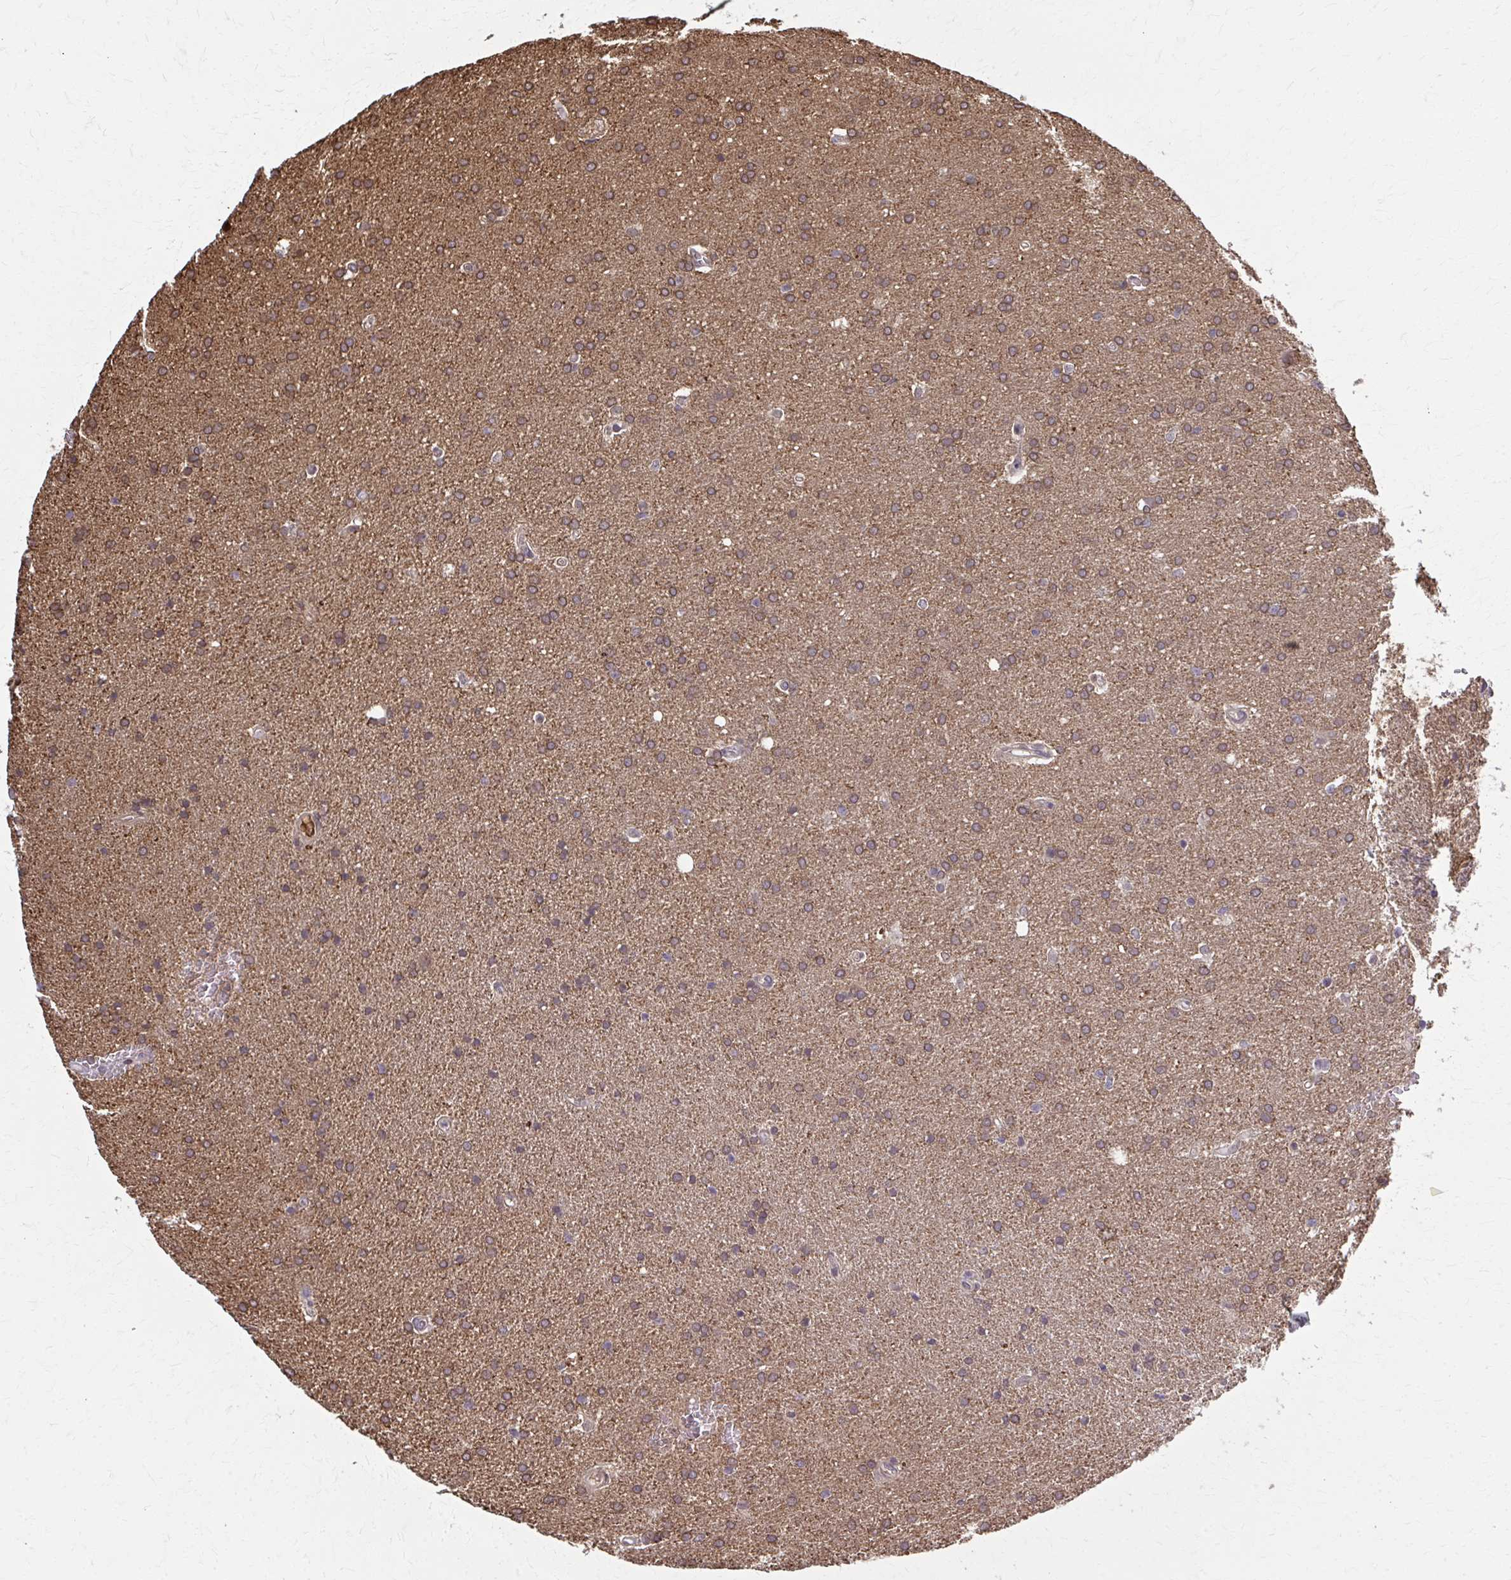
{"staining": {"intensity": "weak", "quantity": "25%-75%", "location": "cytoplasmic/membranous"}, "tissue": "glioma", "cell_type": "Tumor cells", "image_type": "cancer", "snomed": [{"axis": "morphology", "description": "Glioma, malignant, Low grade"}, {"axis": "topography", "description": "Brain"}], "caption": "There is low levels of weak cytoplasmic/membranous expression in tumor cells of malignant glioma (low-grade), as demonstrated by immunohistochemical staining (brown color).", "gene": "MDH1", "patient": {"sex": "female", "age": 34}}